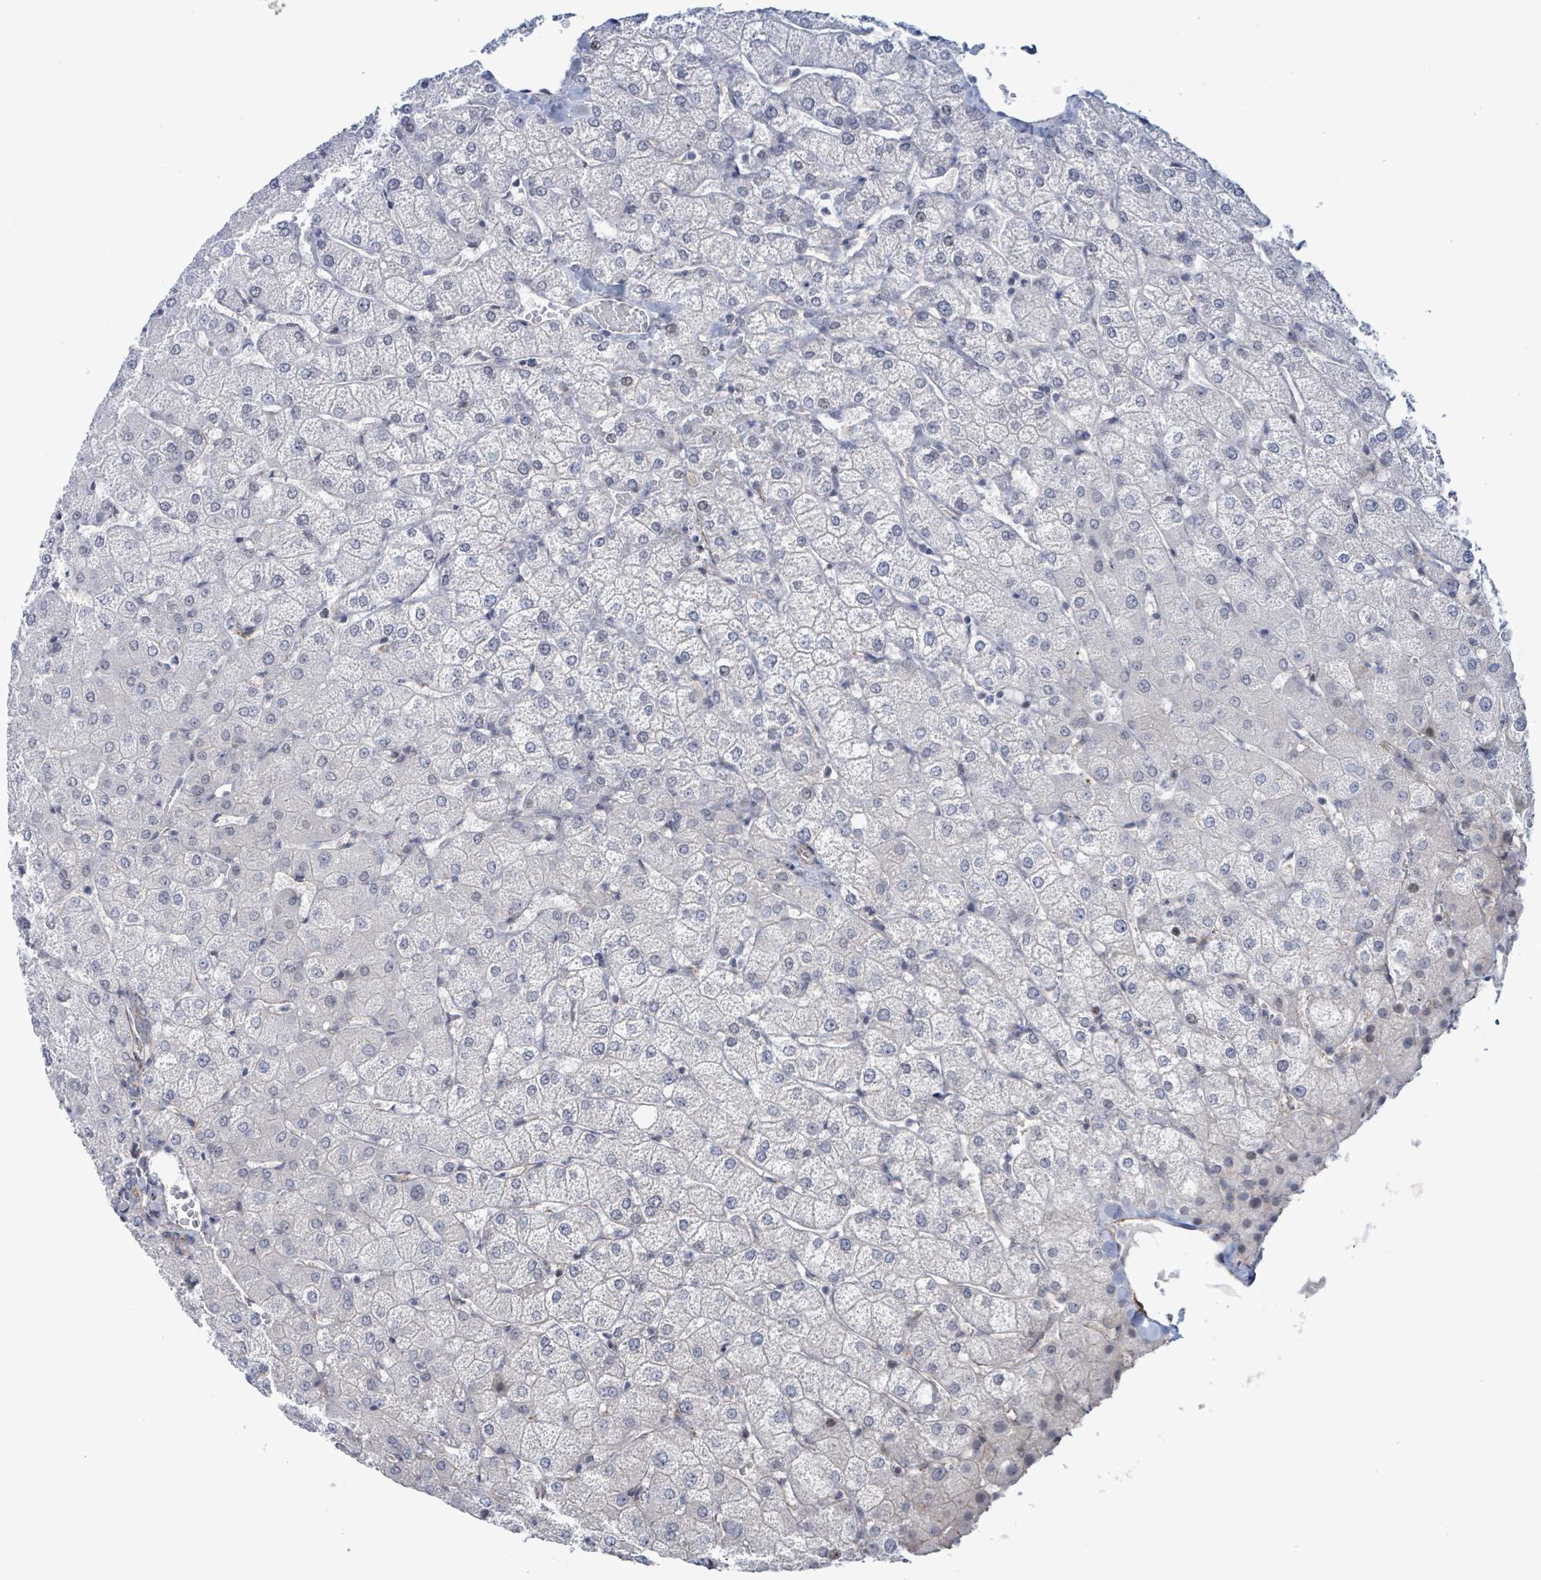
{"staining": {"intensity": "negative", "quantity": "none", "location": "none"}, "tissue": "liver", "cell_type": "Cholangiocytes", "image_type": "normal", "snomed": [{"axis": "morphology", "description": "Normal tissue, NOS"}, {"axis": "topography", "description": "Liver"}], "caption": "High power microscopy photomicrograph of an immunohistochemistry image of normal liver, revealing no significant expression in cholangiocytes.", "gene": "DMRTC1B", "patient": {"sex": "female", "age": 54}}